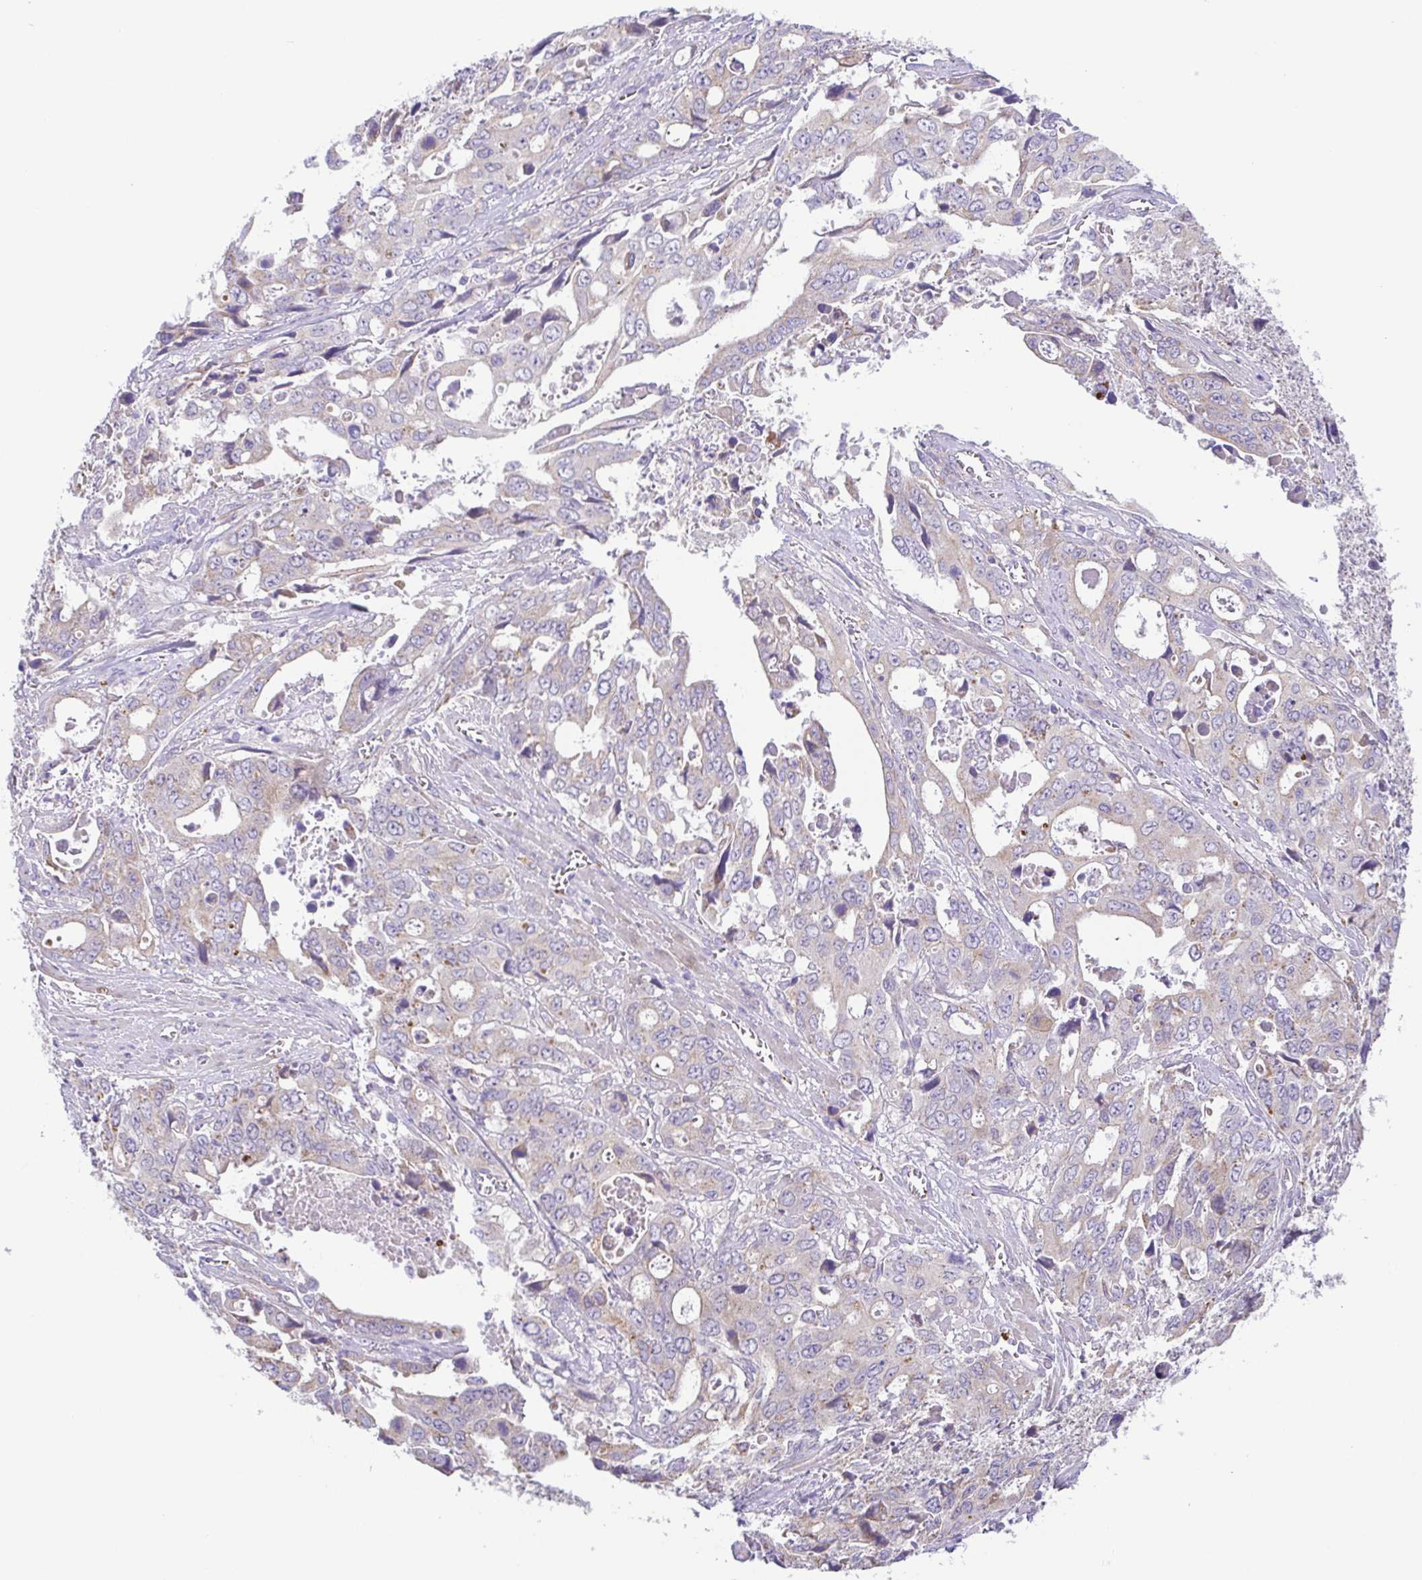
{"staining": {"intensity": "negative", "quantity": "none", "location": "none"}, "tissue": "stomach cancer", "cell_type": "Tumor cells", "image_type": "cancer", "snomed": [{"axis": "morphology", "description": "Adenocarcinoma, NOS"}, {"axis": "topography", "description": "Stomach, upper"}], "caption": "Immunohistochemistry image of neoplastic tissue: stomach adenocarcinoma stained with DAB (3,3'-diaminobenzidine) displays no significant protein positivity in tumor cells.", "gene": "SLC13A1", "patient": {"sex": "male", "age": 74}}